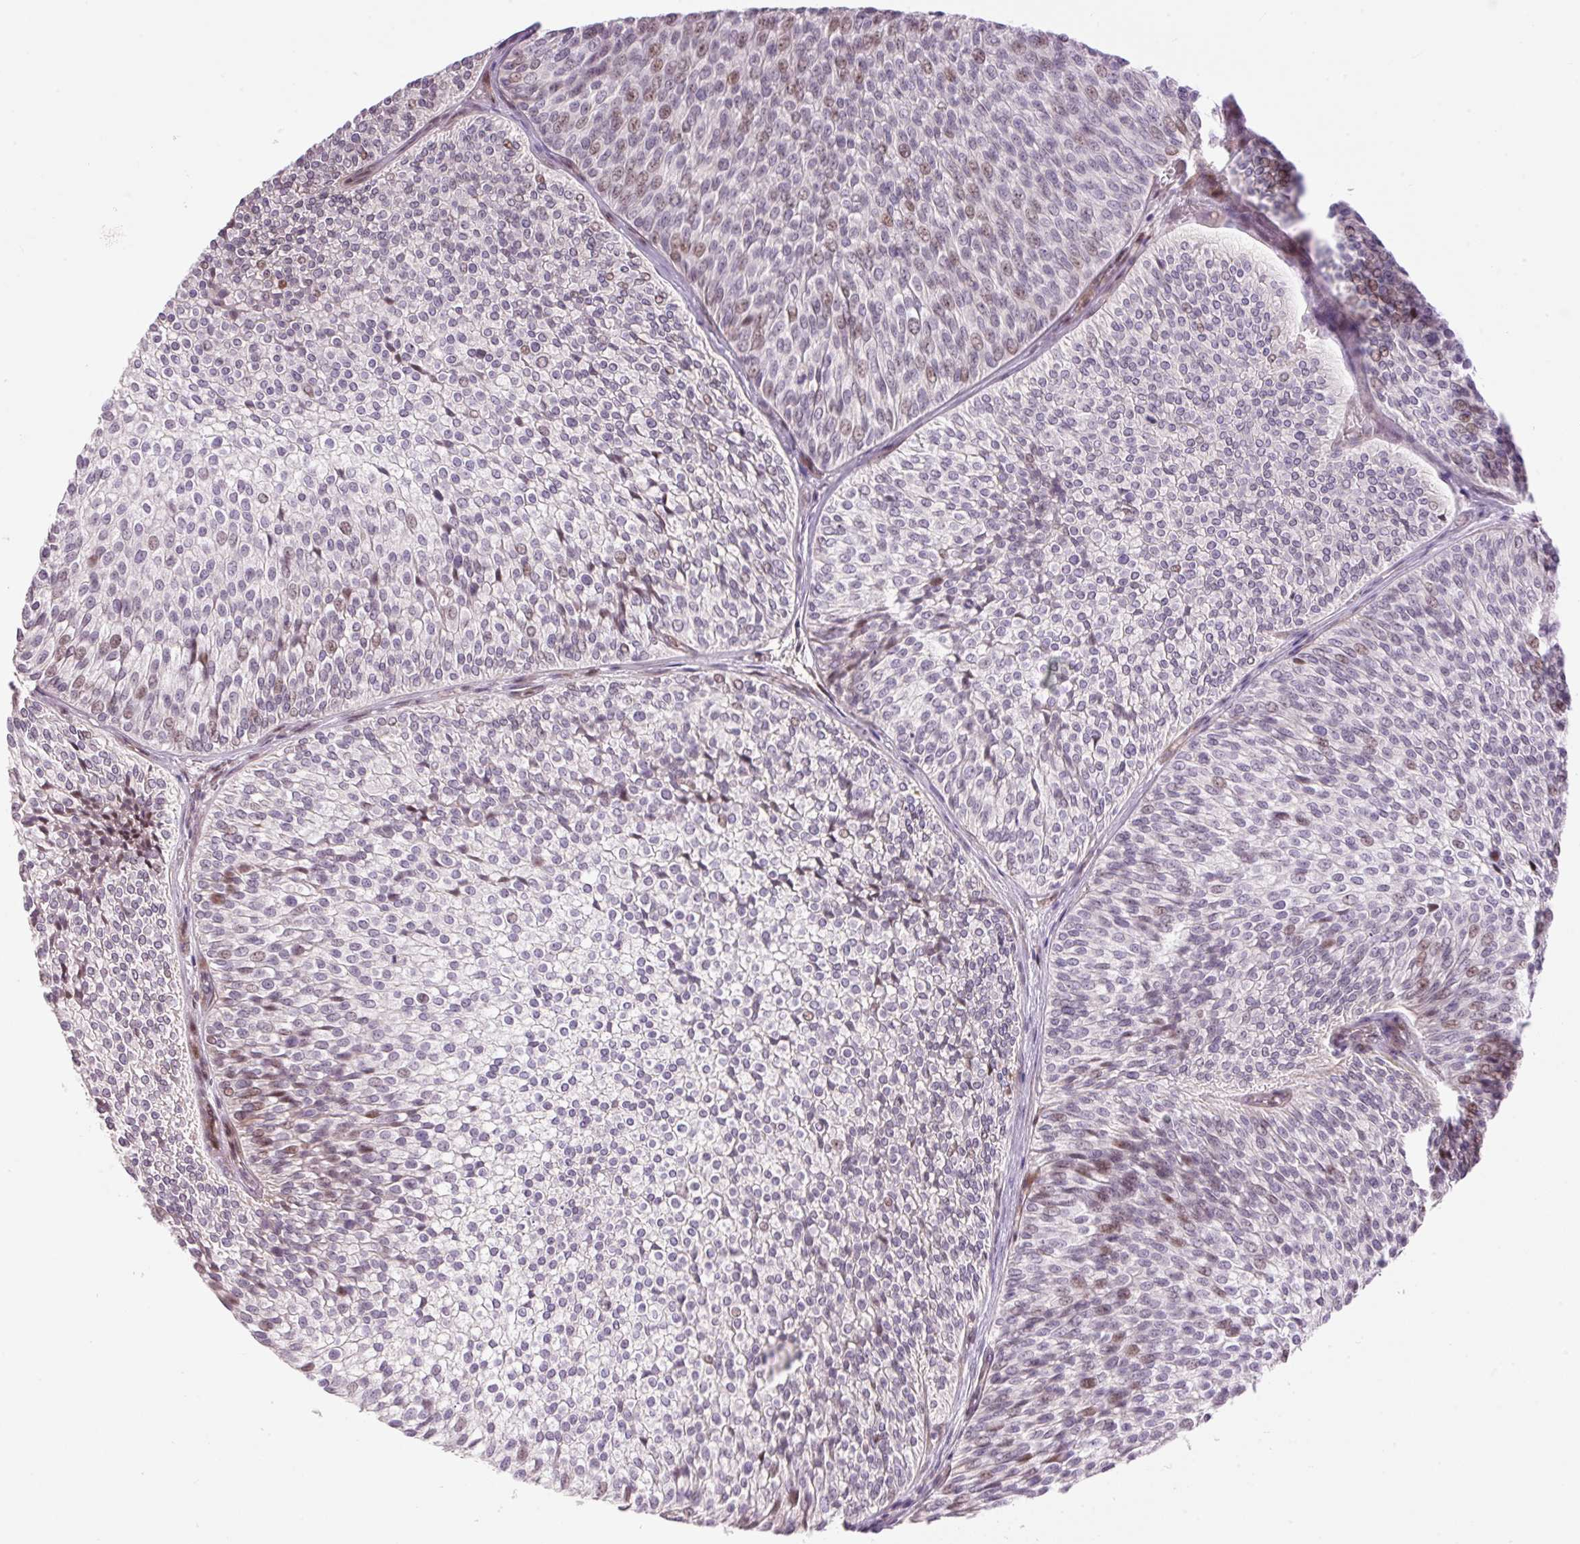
{"staining": {"intensity": "weak", "quantity": "<25%", "location": "nuclear"}, "tissue": "urothelial cancer", "cell_type": "Tumor cells", "image_type": "cancer", "snomed": [{"axis": "morphology", "description": "Urothelial carcinoma, Low grade"}, {"axis": "topography", "description": "Urinary bladder"}], "caption": "The micrograph reveals no staining of tumor cells in low-grade urothelial carcinoma.", "gene": "HNF1A", "patient": {"sex": "male", "age": 91}}